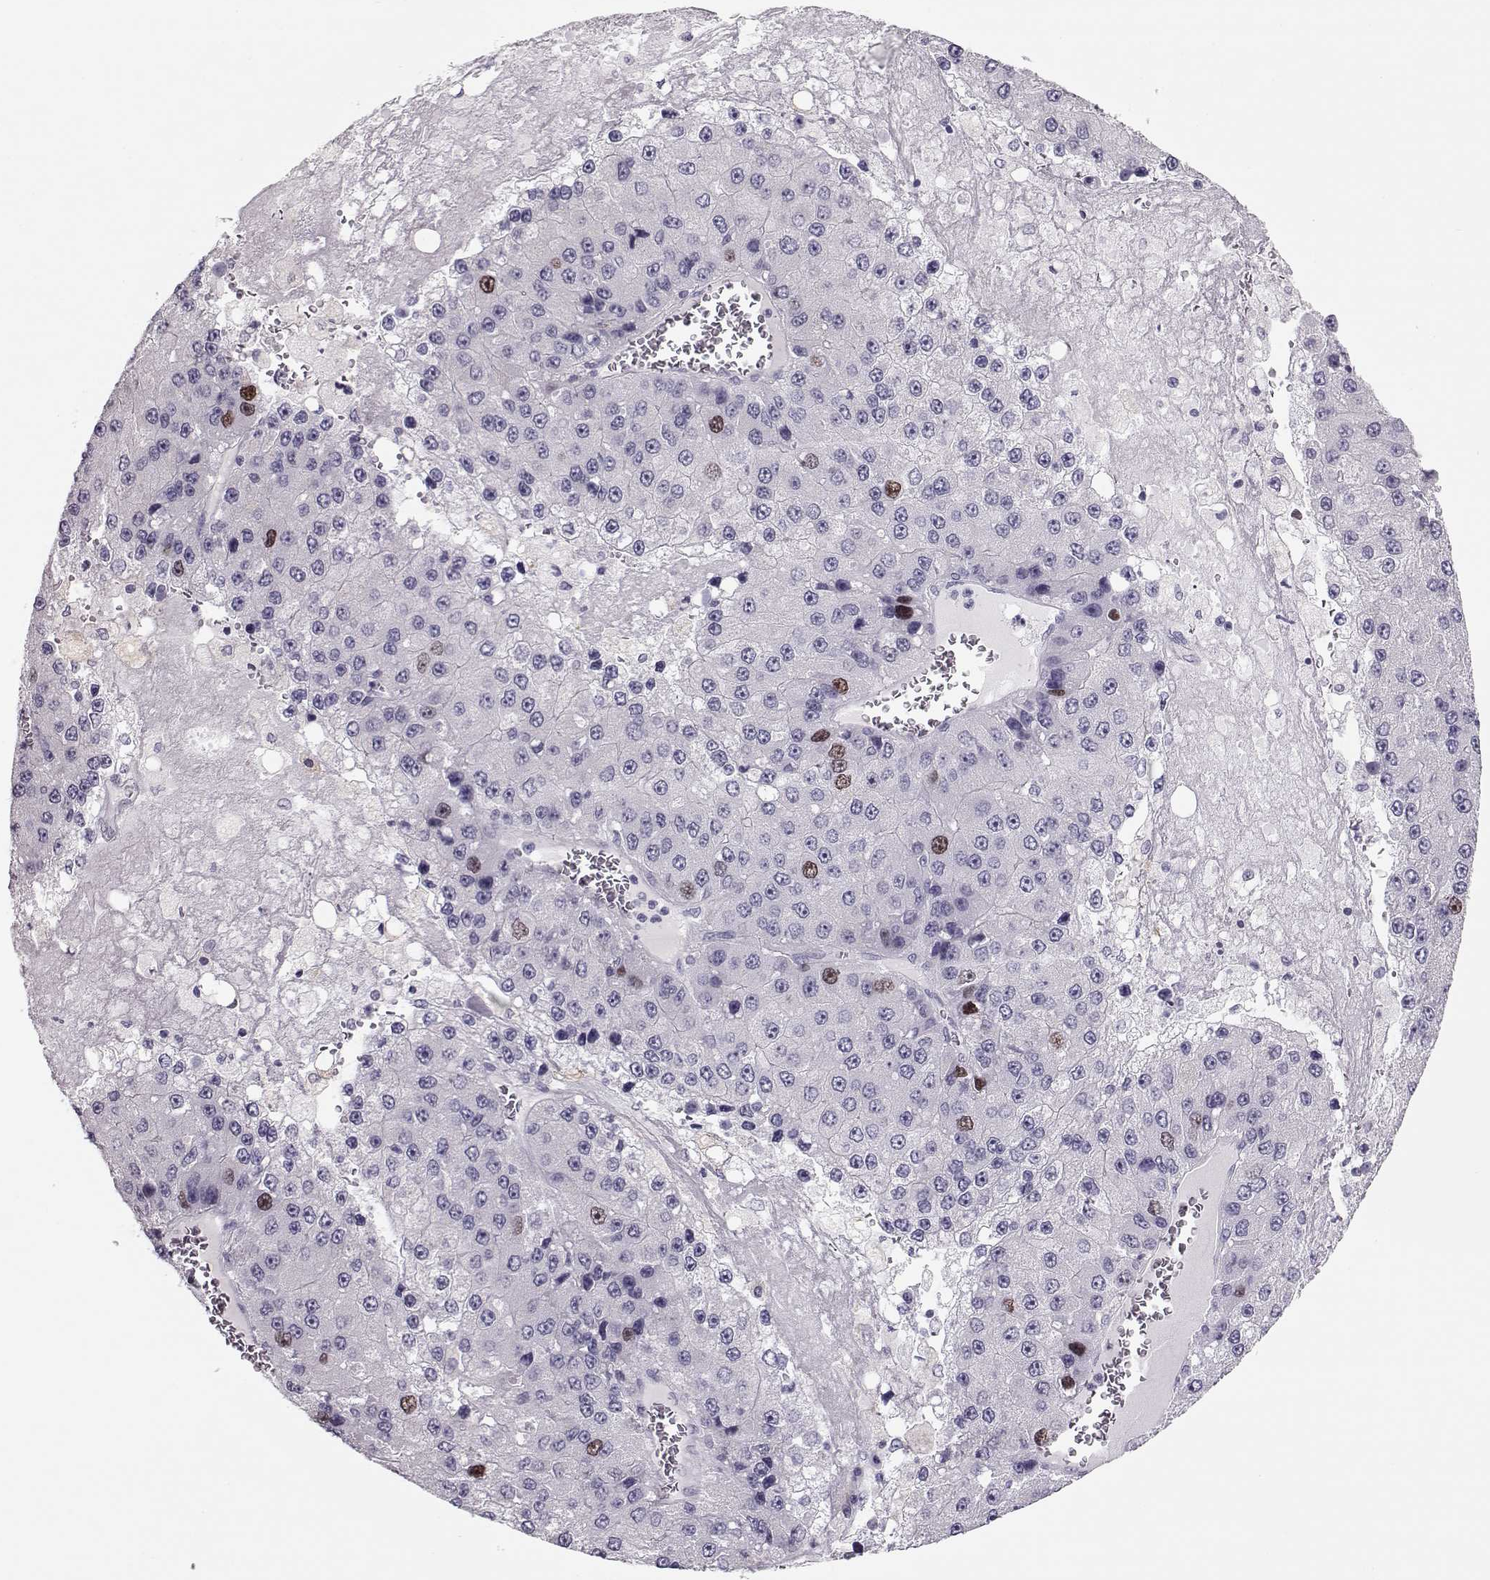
{"staining": {"intensity": "moderate", "quantity": "<25%", "location": "nuclear"}, "tissue": "liver cancer", "cell_type": "Tumor cells", "image_type": "cancer", "snomed": [{"axis": "morphology", "description": "Carcinoma, Hepatocellular, NOS"}, {"axis": "topography", "description": "Liver"}], "caption": "Immunohistochemical staining of liver hepatocellular carcinoma reveals low levels of moderate nuclear protein expression in approximately <25% of tumor cells. The staining was performed using DAB, with brown indicating positive protein expression. Nuclei are stained blue with hematoxylin.", "gene": "SGO1", "patient": {"sex": "female", "age": 73}}